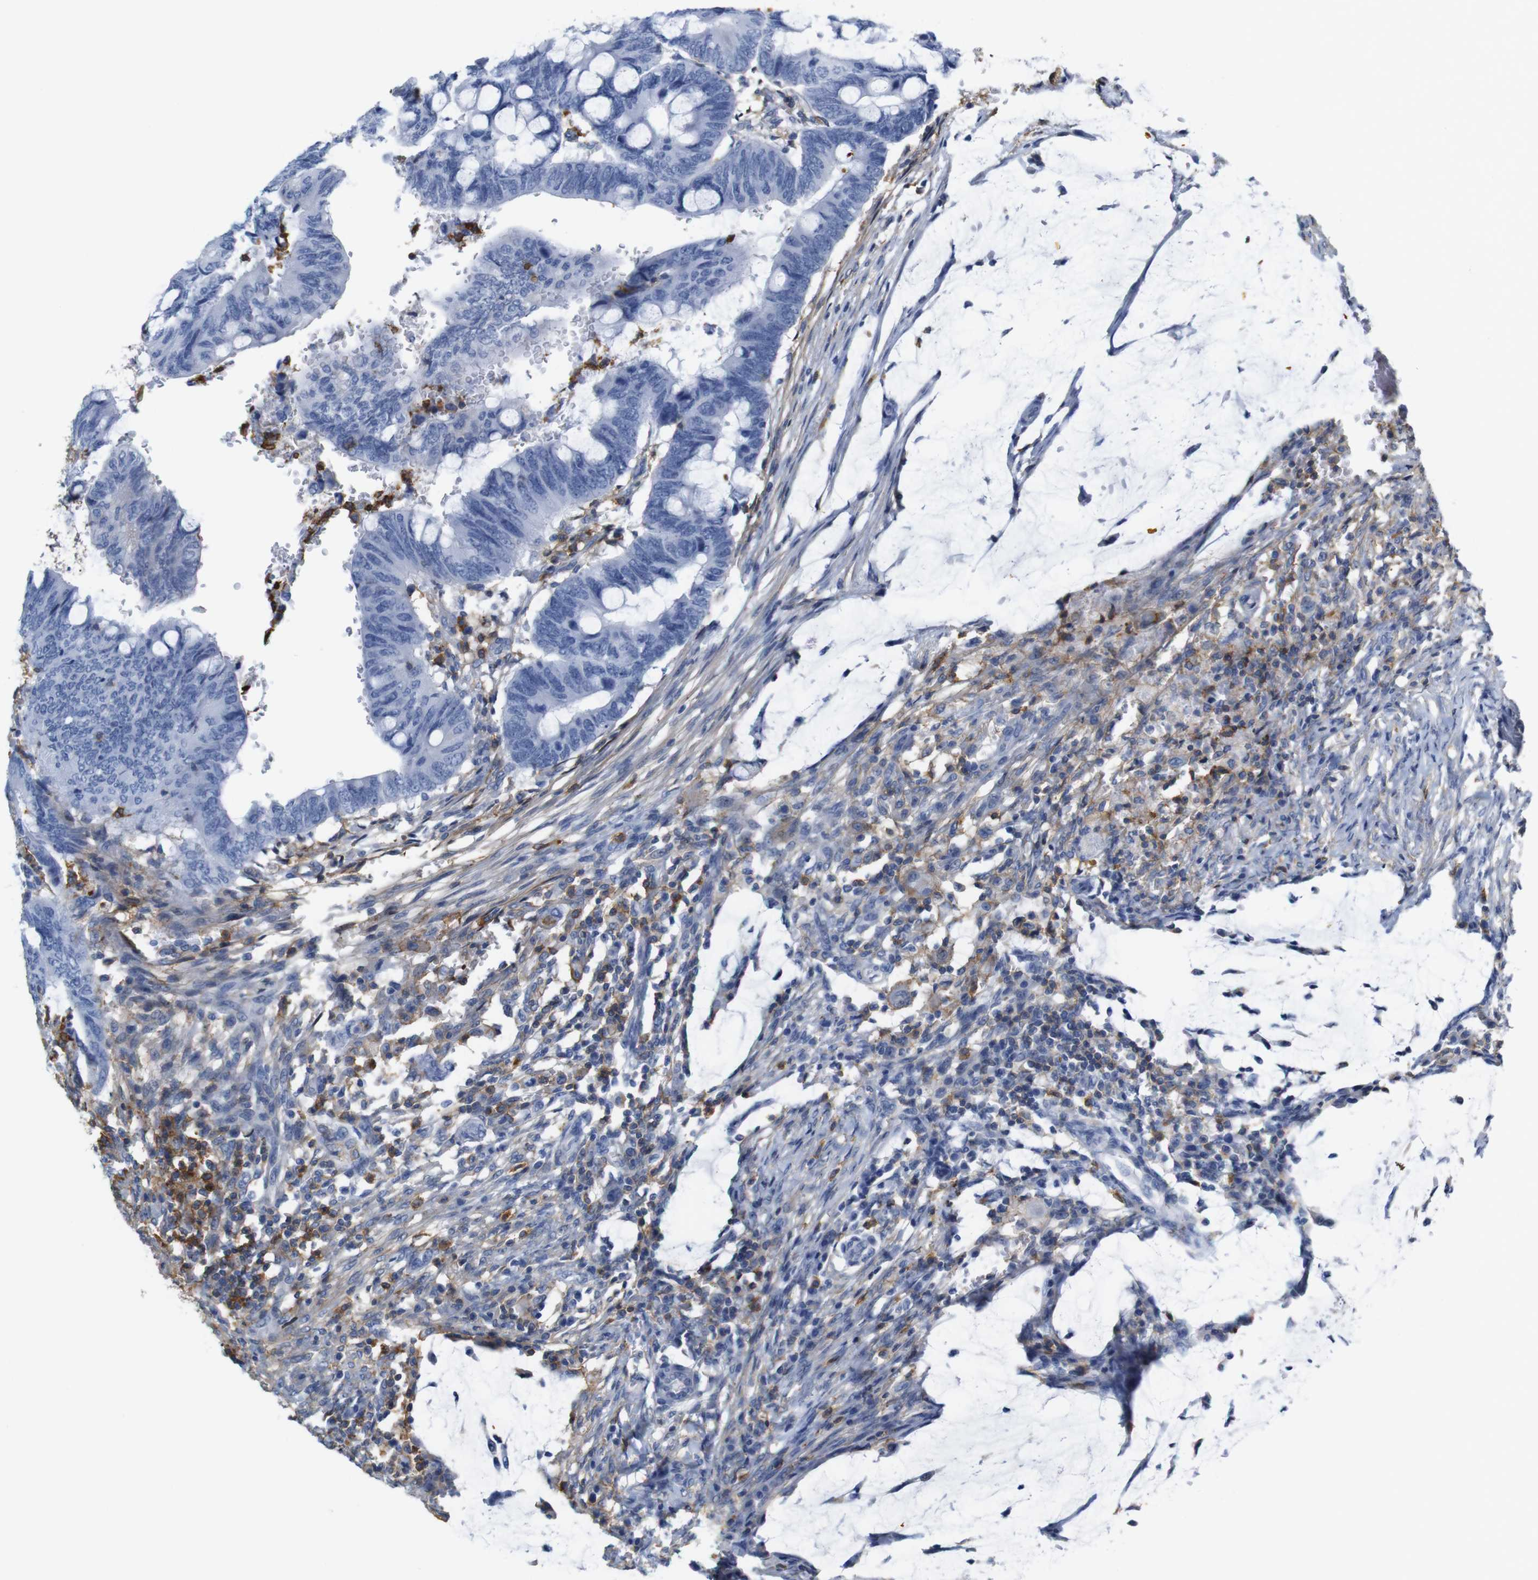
{"staining": {"intensity": "negative", "quantity": "none", "location": "none"}, "tissue": "colorectal cancer", "cell_type": "Tumor cells", "image_type": "cancer", "snomed": [{"axis": "morphology", "description": "Normal tissue, NOS"}, {"axis": "morphology", "description": "Adenocarcinoma, NOS"}, {"axis": "topography", "description": "Rectum"}, {"axis": "topography", "description": "Peripheral nerve tissue"}], "caption": "DAB immunohistochemical staining of human adenocarcinoma (colorectal) displays no significant positivity in tumor cells. The staining was performed using DAB to visualize the protein expression in brown, while the nuclei were stained in blue with hematoxylin (Magnification: 20x).", "gene": "ANXA1", "patient": {"sex": "male", "age": 92}}